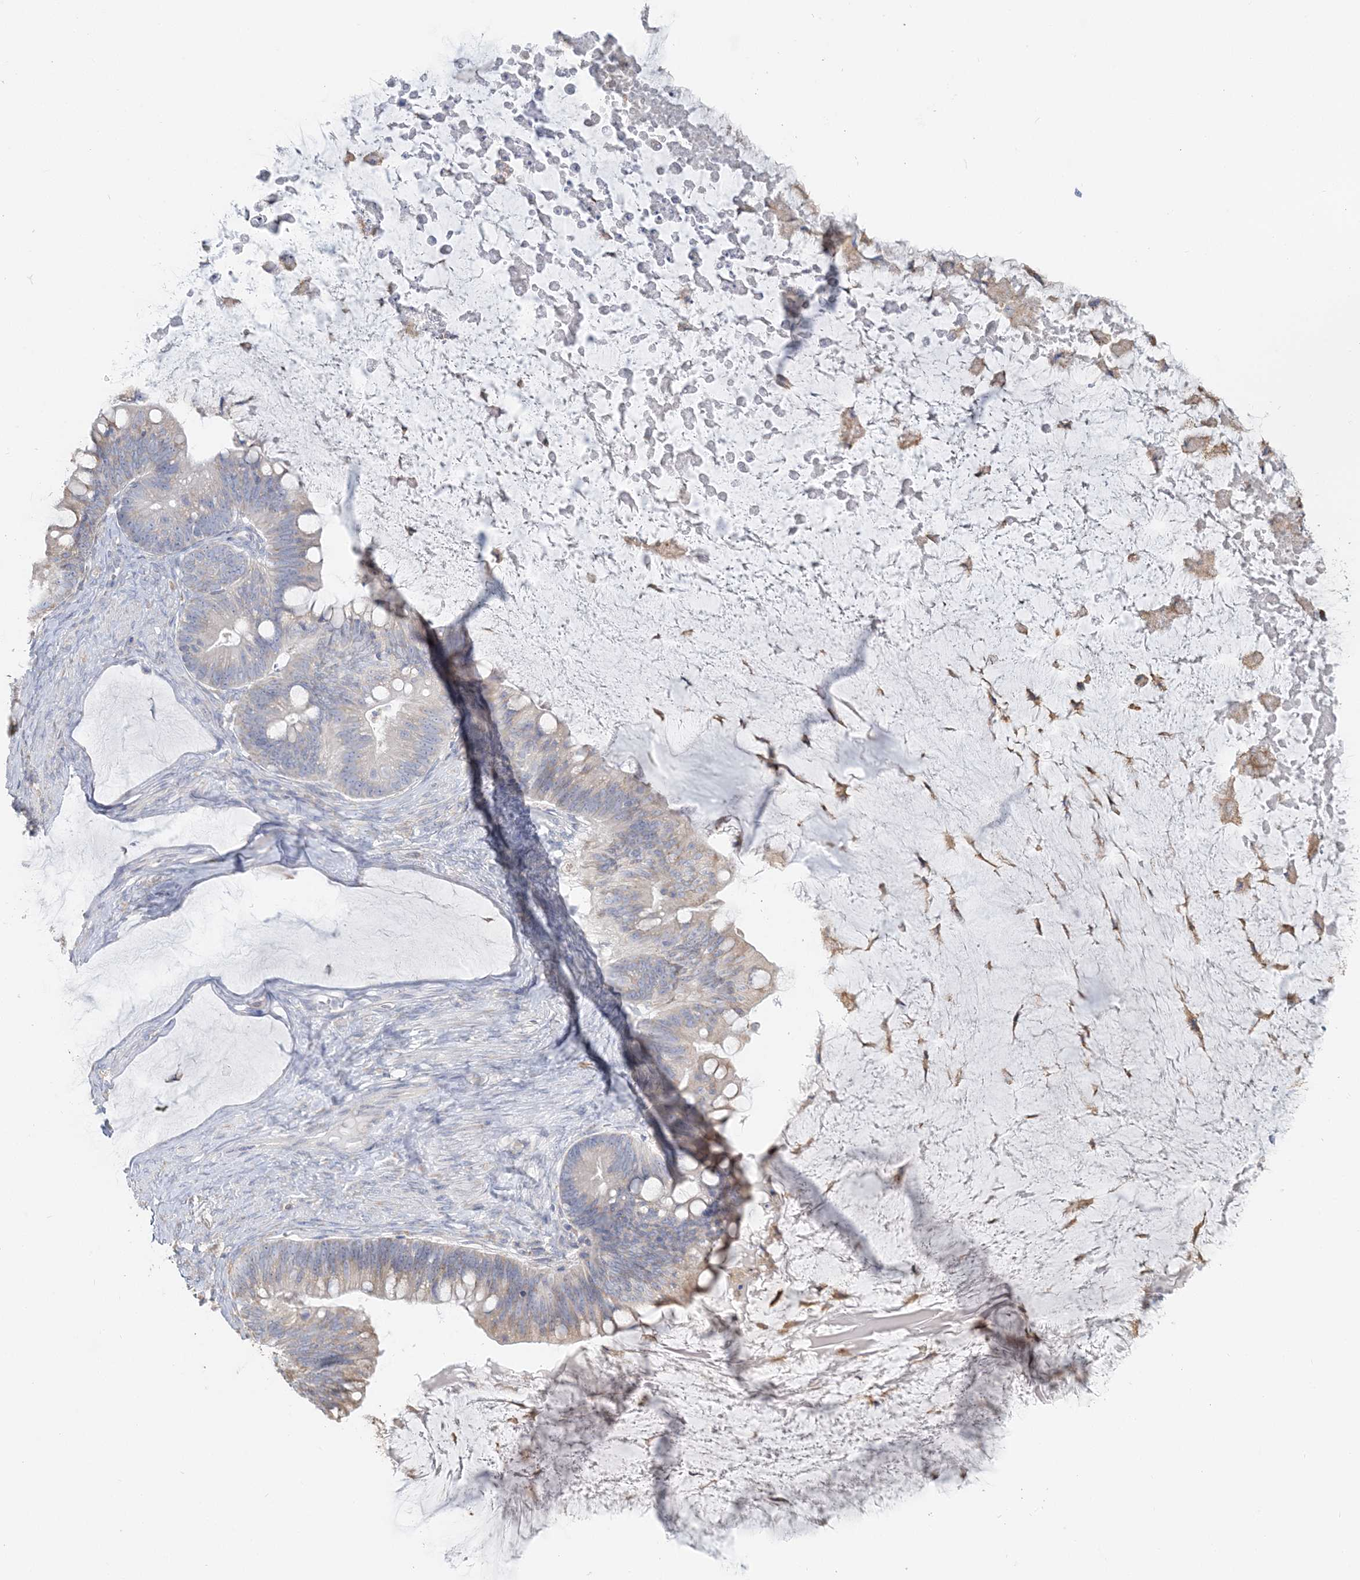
{"staining": {"intensity": "weak", "quantity": "<25%", "location": "cytoplasmic/membranous"}, "tissue": "ovarian cancer", "cell_type": "Tumor cells", "image_type": "cancer", "snomed": [{"axis": "morphology", "description": "Cystadenocarcinoma, mucinous, NOS"}, {"axis": "topography", "description": "Ovary"}], "caption": "The image shows no staining of tumor cells in mucinous cystadenocarcinoma (ovarian). (Immunohistochemistry, brightfield microscopy, high magnification).", "gene": "TBC1D5", "patient": {"sex": "female", "age": 61}}